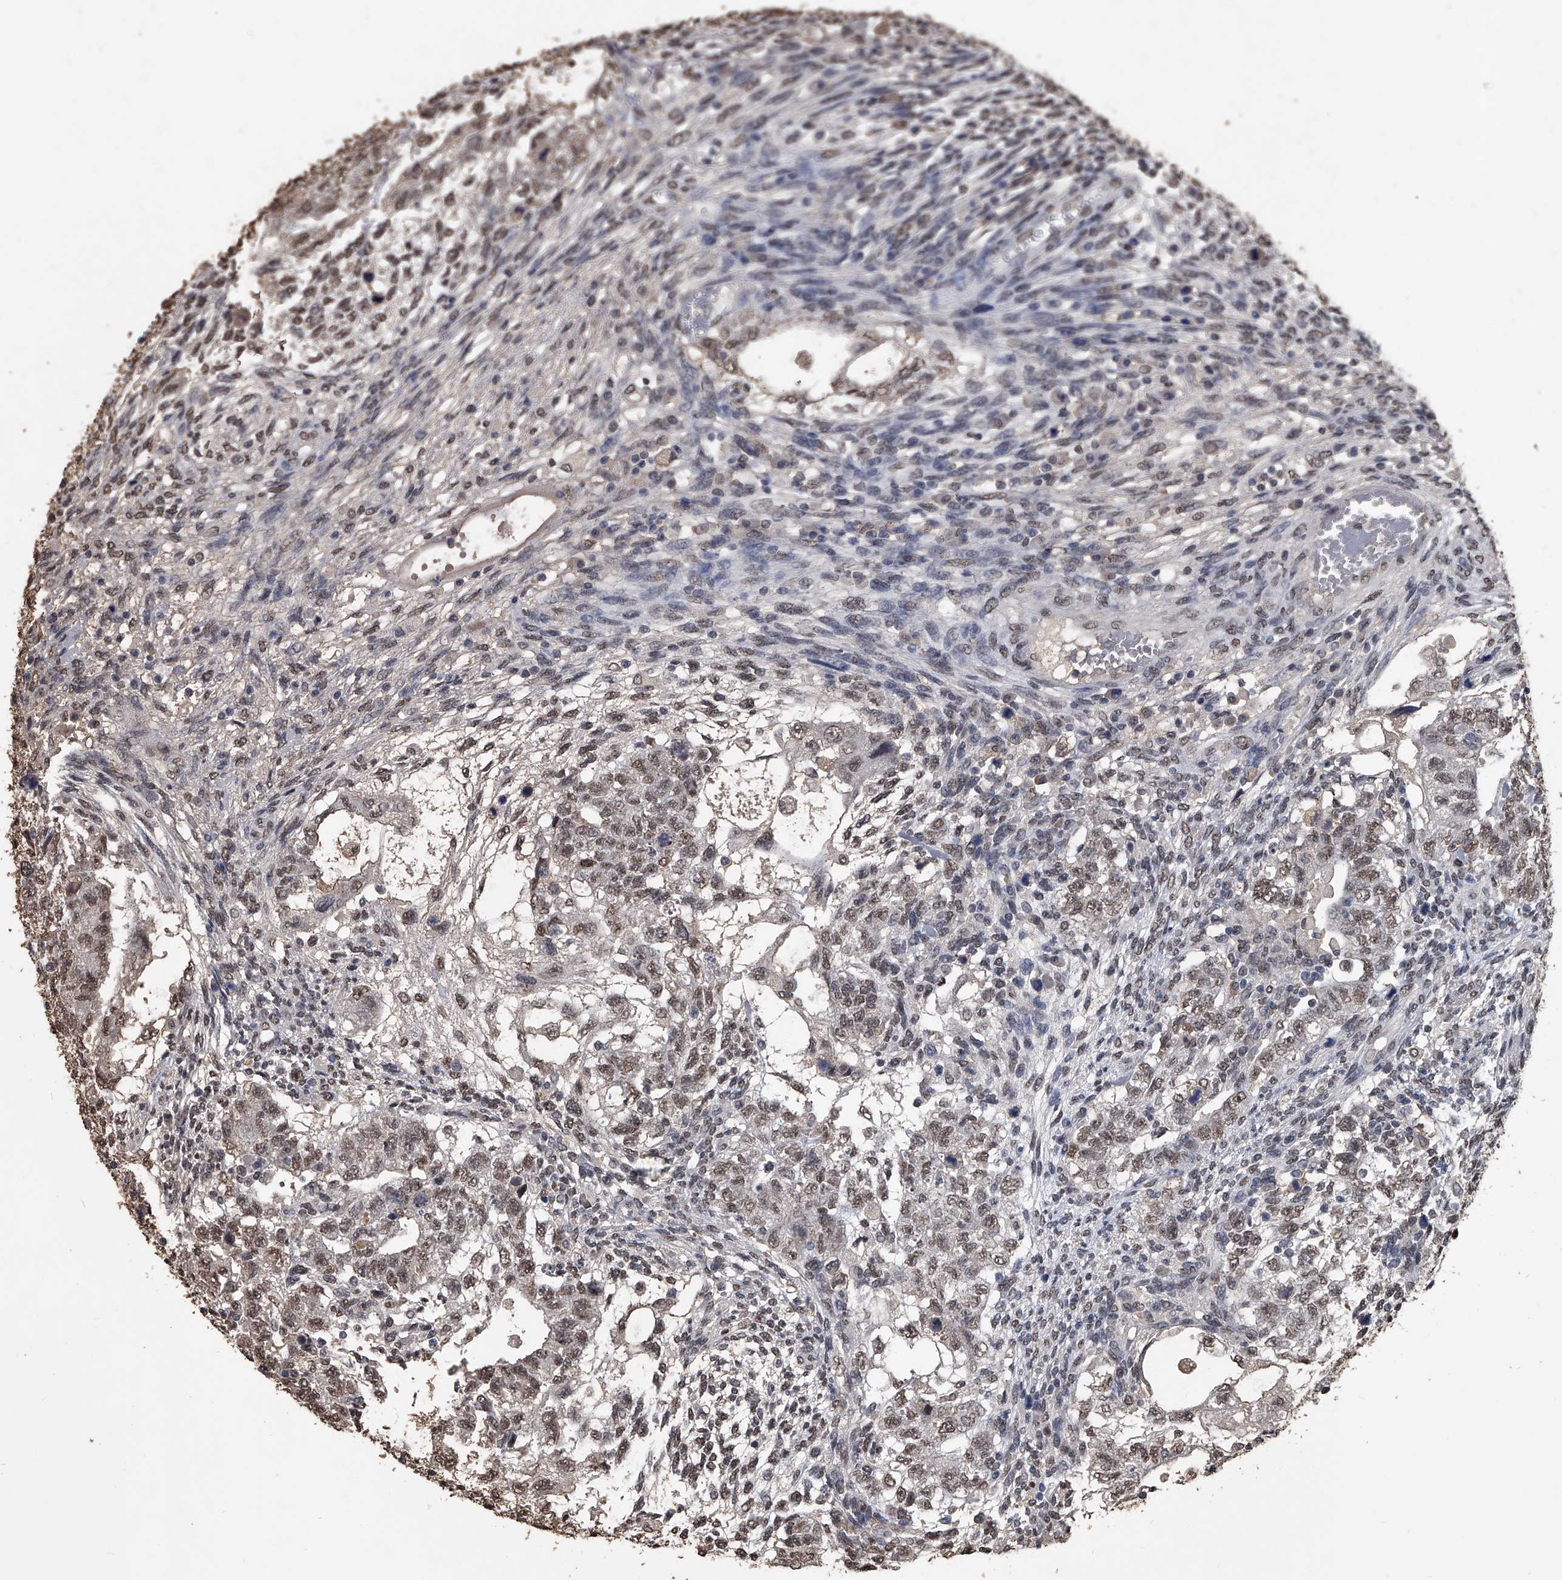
{"staining": {"intensity": "moderate", "quantity": ">75%", "location": "nuclear"}, "tissue": "testis cancer", "cell_type": "Tumor cells", "image_type": "cancer", "snomed": [{"axis": "morphology", "description": "Normal tissue, NOS"}, {"axis": "morphology", "description": "Carcinoma, Embryonal, NOS"}, {"axis": "topography", "description": "Testis"}], "caption": "The photomicrograph displays immunohistochemical staining of testis cancer (embryonal carcinoma). There is moderate nuclear expression is appreciated in about >75% of tumor cells.", "gene": "MATR3", "patient": {"sex": "male", "age": 36}}